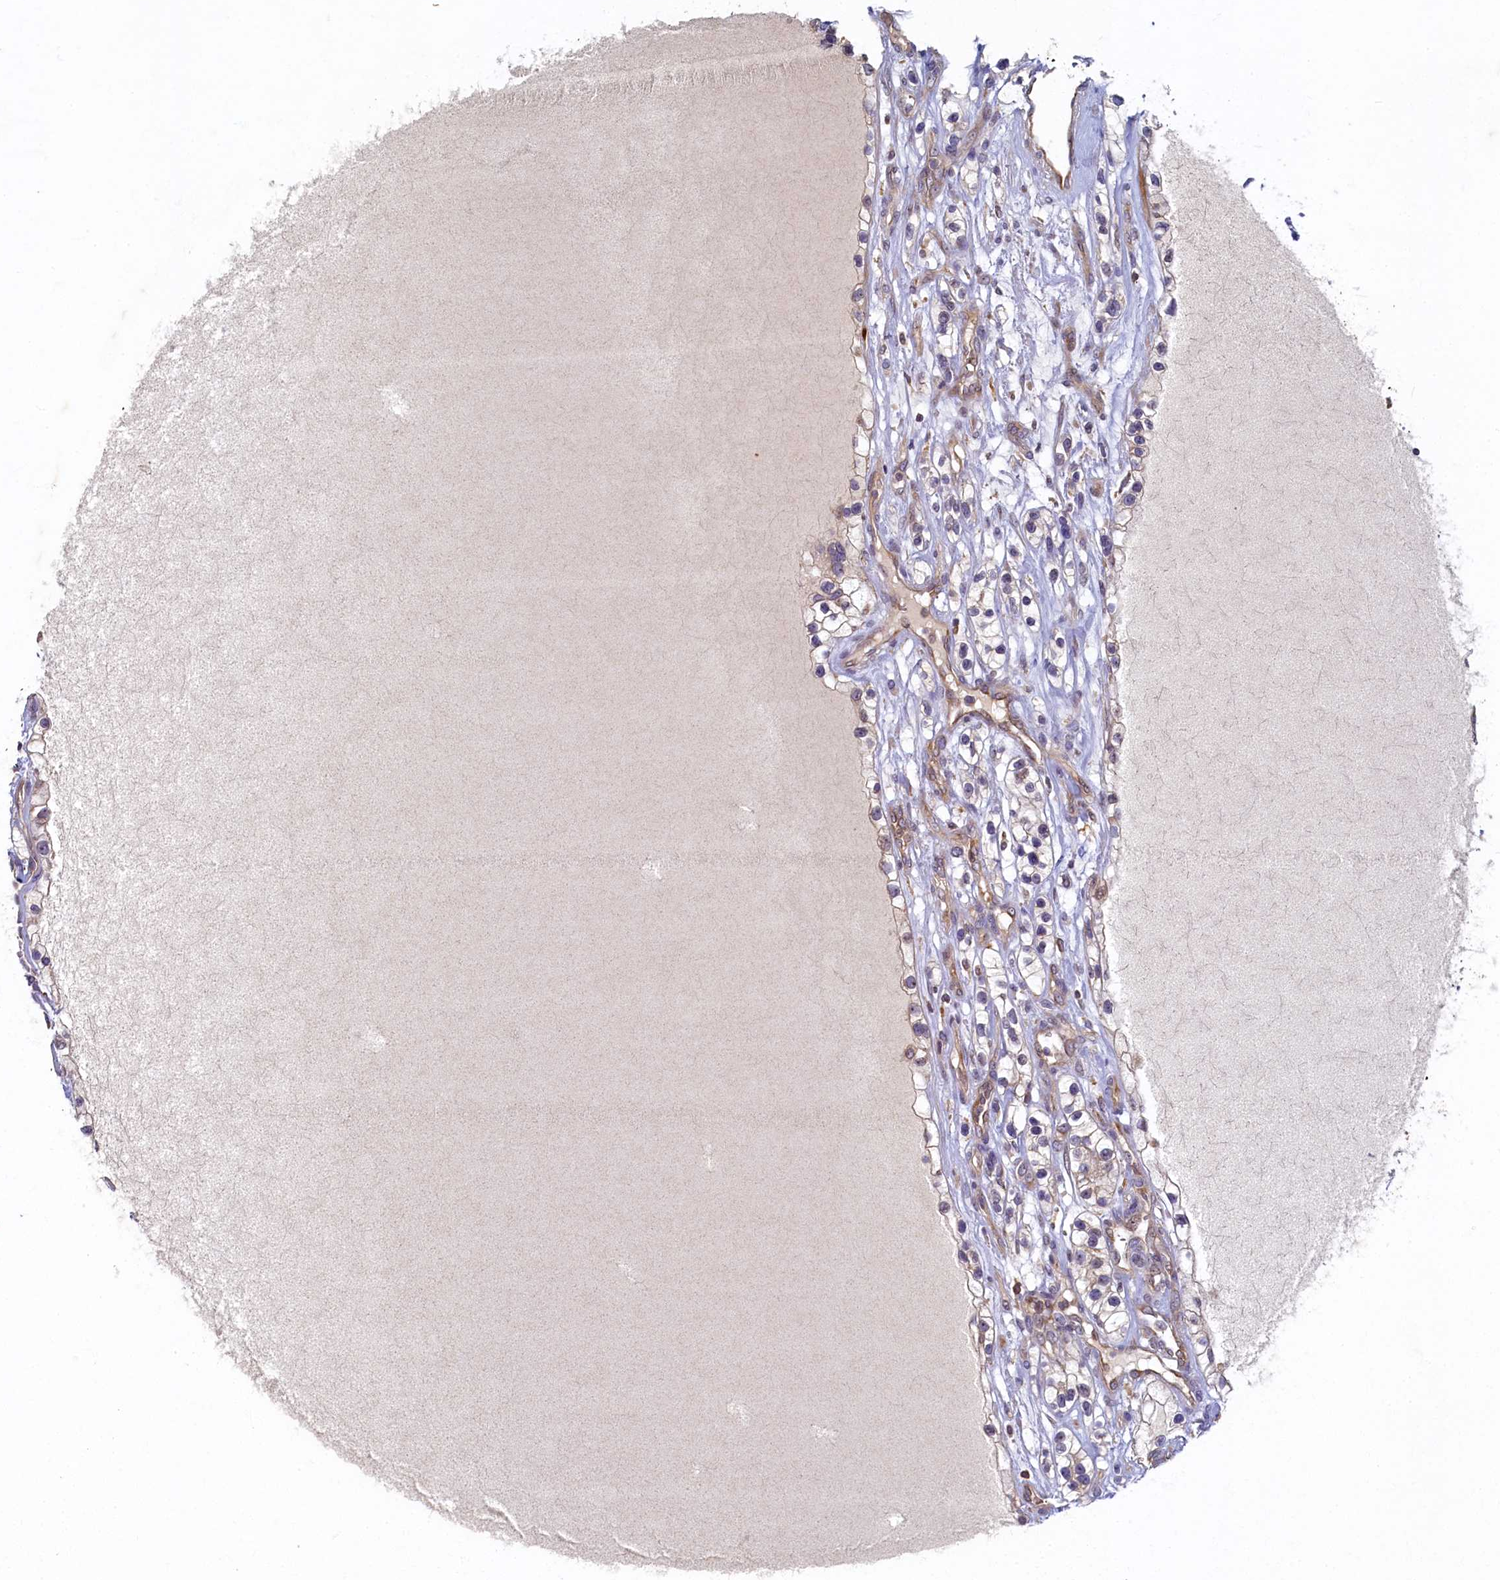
{"staining": {"intensity": "weak", "quantity": "25%-75%", "location": "cytoplasmic/membranous"}, "tissue": "renal cancer", "cell_type": "Tumor cells", "image_type": "cancer", "snomed": [{"axis": "morphology", "description": "Adenocarcinoma, NOS"}, {"axis": "topography", "description": "Kidney"}], "caption": "Immunohistochemical staining of adenocarcinoma (renal) demonstrates weak cytoplasmic/membranous protein staining in approximately 25%-75% of tumor cells. The staining was performed using DAB (3,3'-diaminobenzidine) to visualize the protein expression in brown, while the nuclei were stained in blue with hematoxylin (Magnification: 20x).", "gene": "CEP20", "patient": {"sex": "female", "age": 57}}